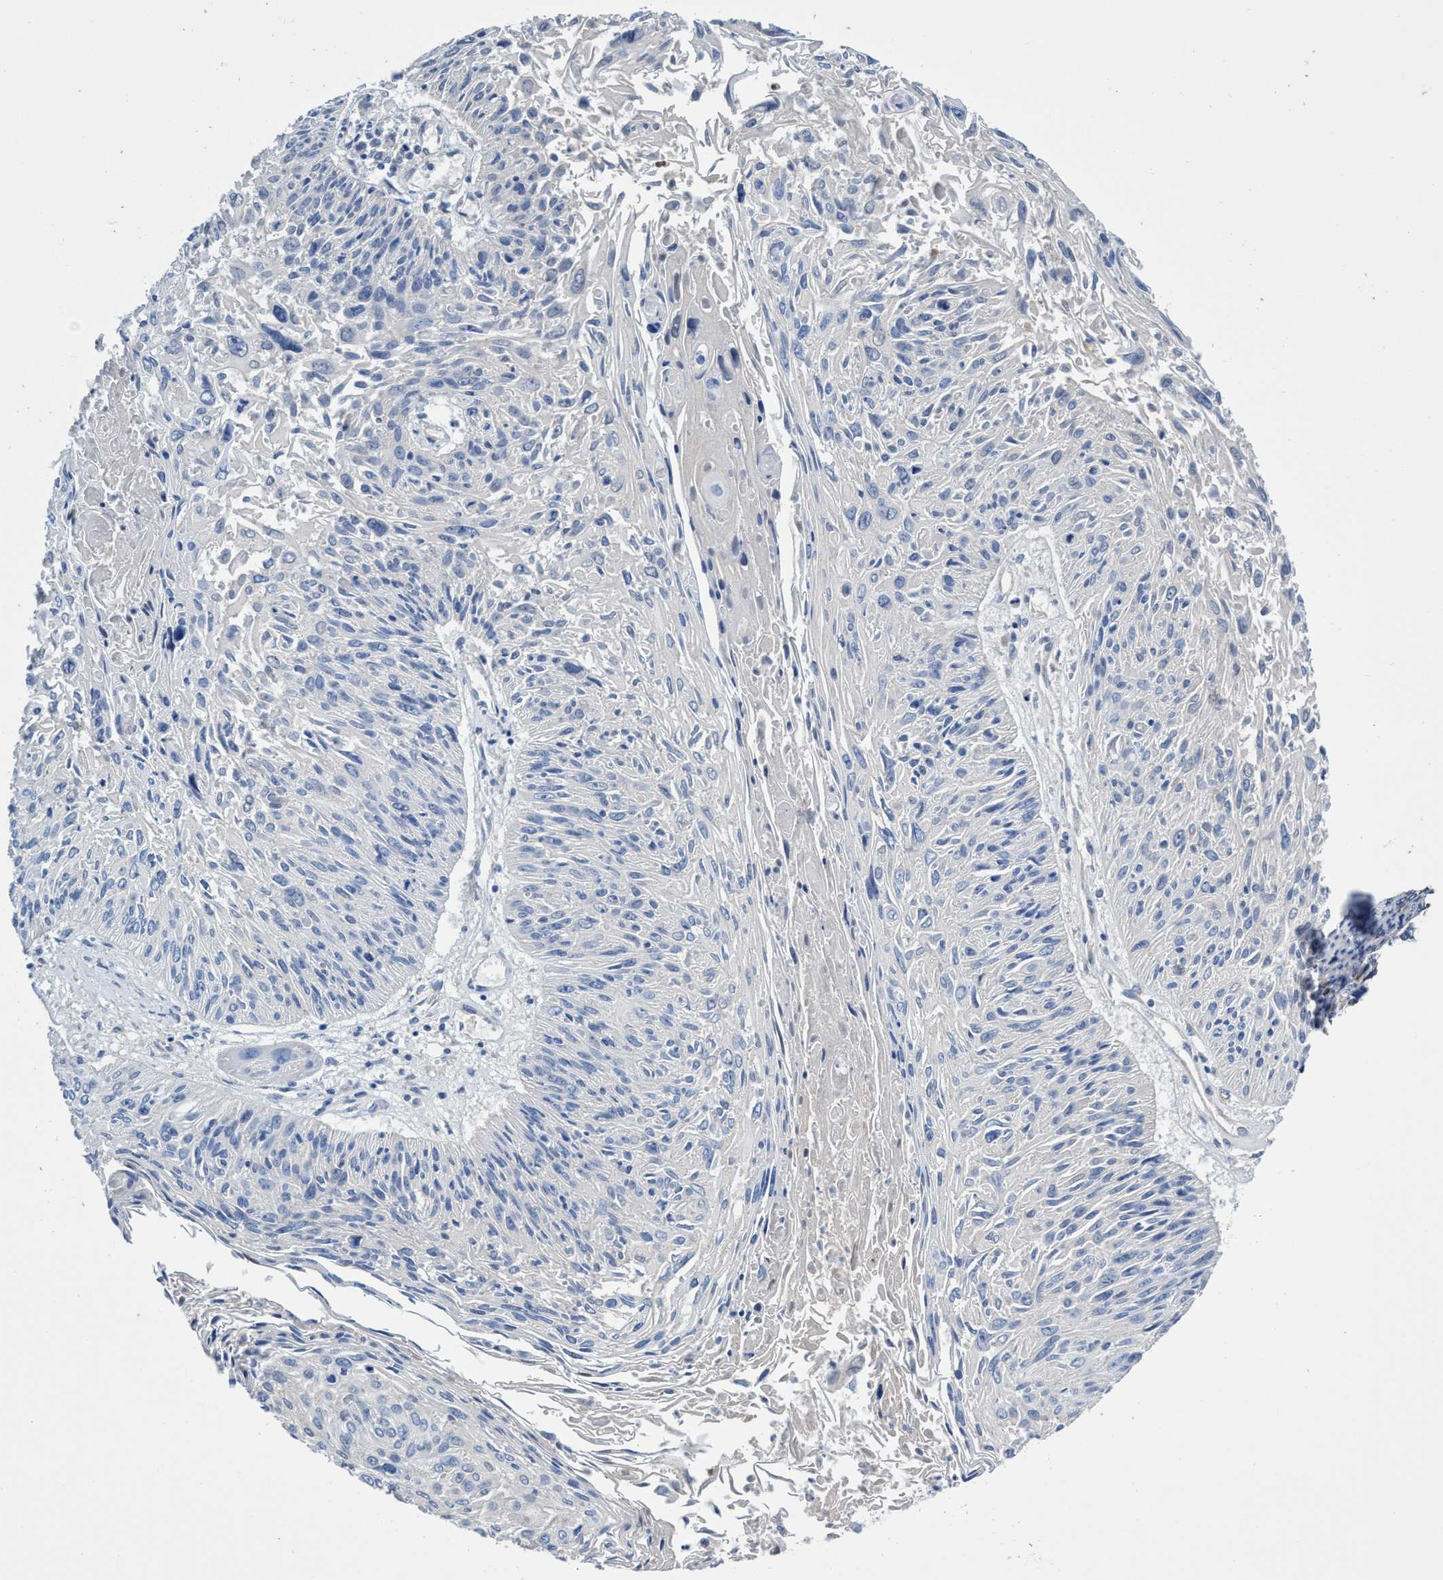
{"staining": {"intensity": "negative", "quantity": "none", "location": "none"}, "tissue": "cervical cancer", "cell_type": "Tumor cells", "image_type": "cancer", "snomed": [{"axis": "morphology", "description": "Squamous cell carcinoma, NOS"}, {"axis": "topography", "description": "Cervix"}], "caption": "Tumor cells show no significant positivity in cervical cancer (squamous cell carcinoma). (Brightfield microscopy of DAB (3,3'-diaminobenzidine) IHC at high magnification).", "gene": "UBALD2", "patient": {"sex": "female", "age": 51}}